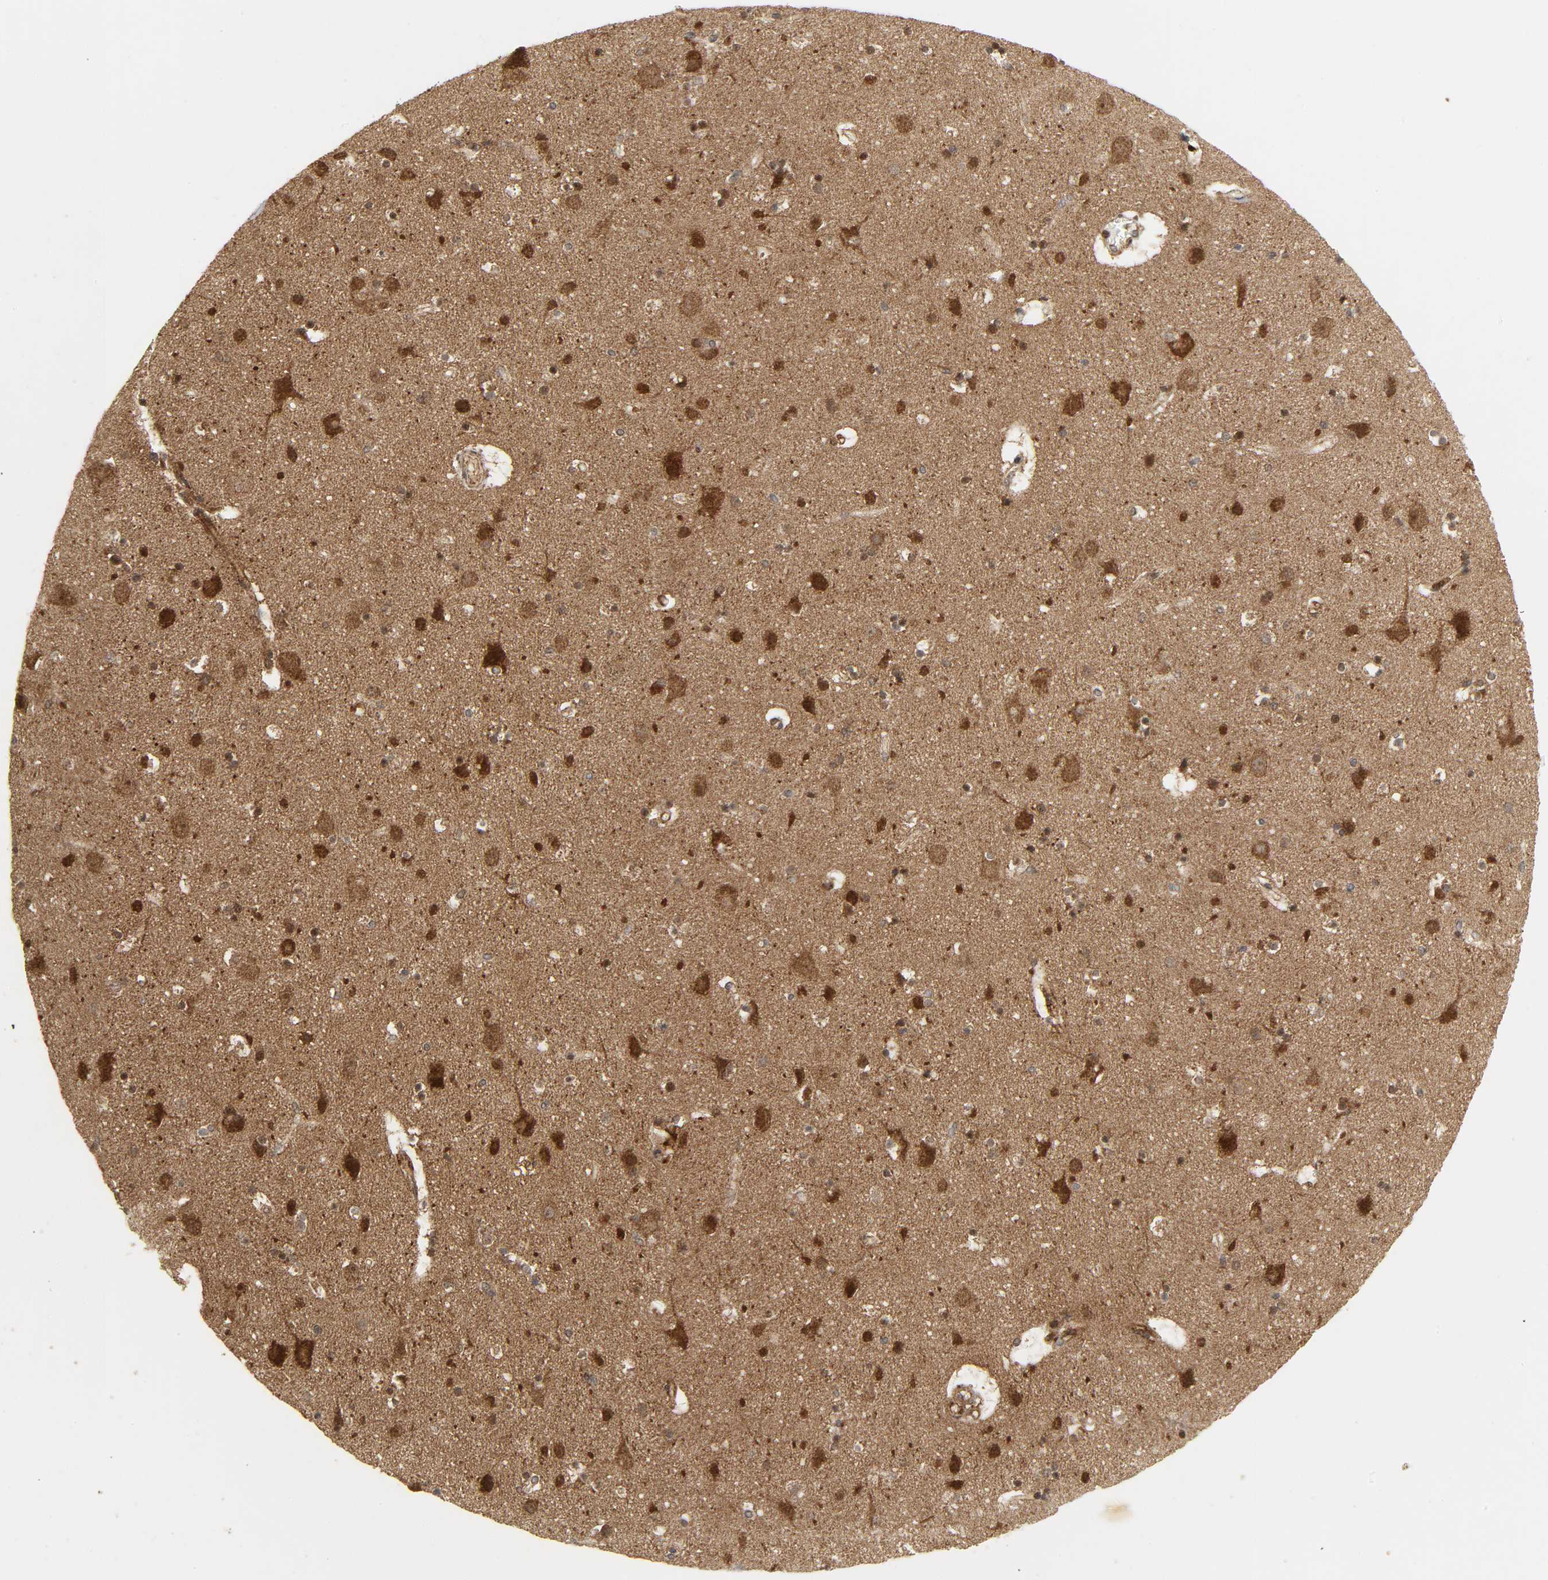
{"staining": {"intensity": "moderate", "quantity": ">75%", "location": "cytoplasmic/membranous"}, "tissue": "cerebral cortex", "cell_type": "Endothelial cells", "image_type": "normal", "snomed": [{"axis": "morphology", "description": "Normal tissue, NOS"}, {"axis": "topography", "description": "Cerebral cortex"}], "caption": "This micrograph displays benign cerebral cortex stained with IHC to label a protein in brown. The cytoplasmic/membranous of endothelial cells show moderate positivity for the protein. Nuclei are counter-stained blue.", "gene": "CHUK", "patient": {"sex": "male", "age": 45}}